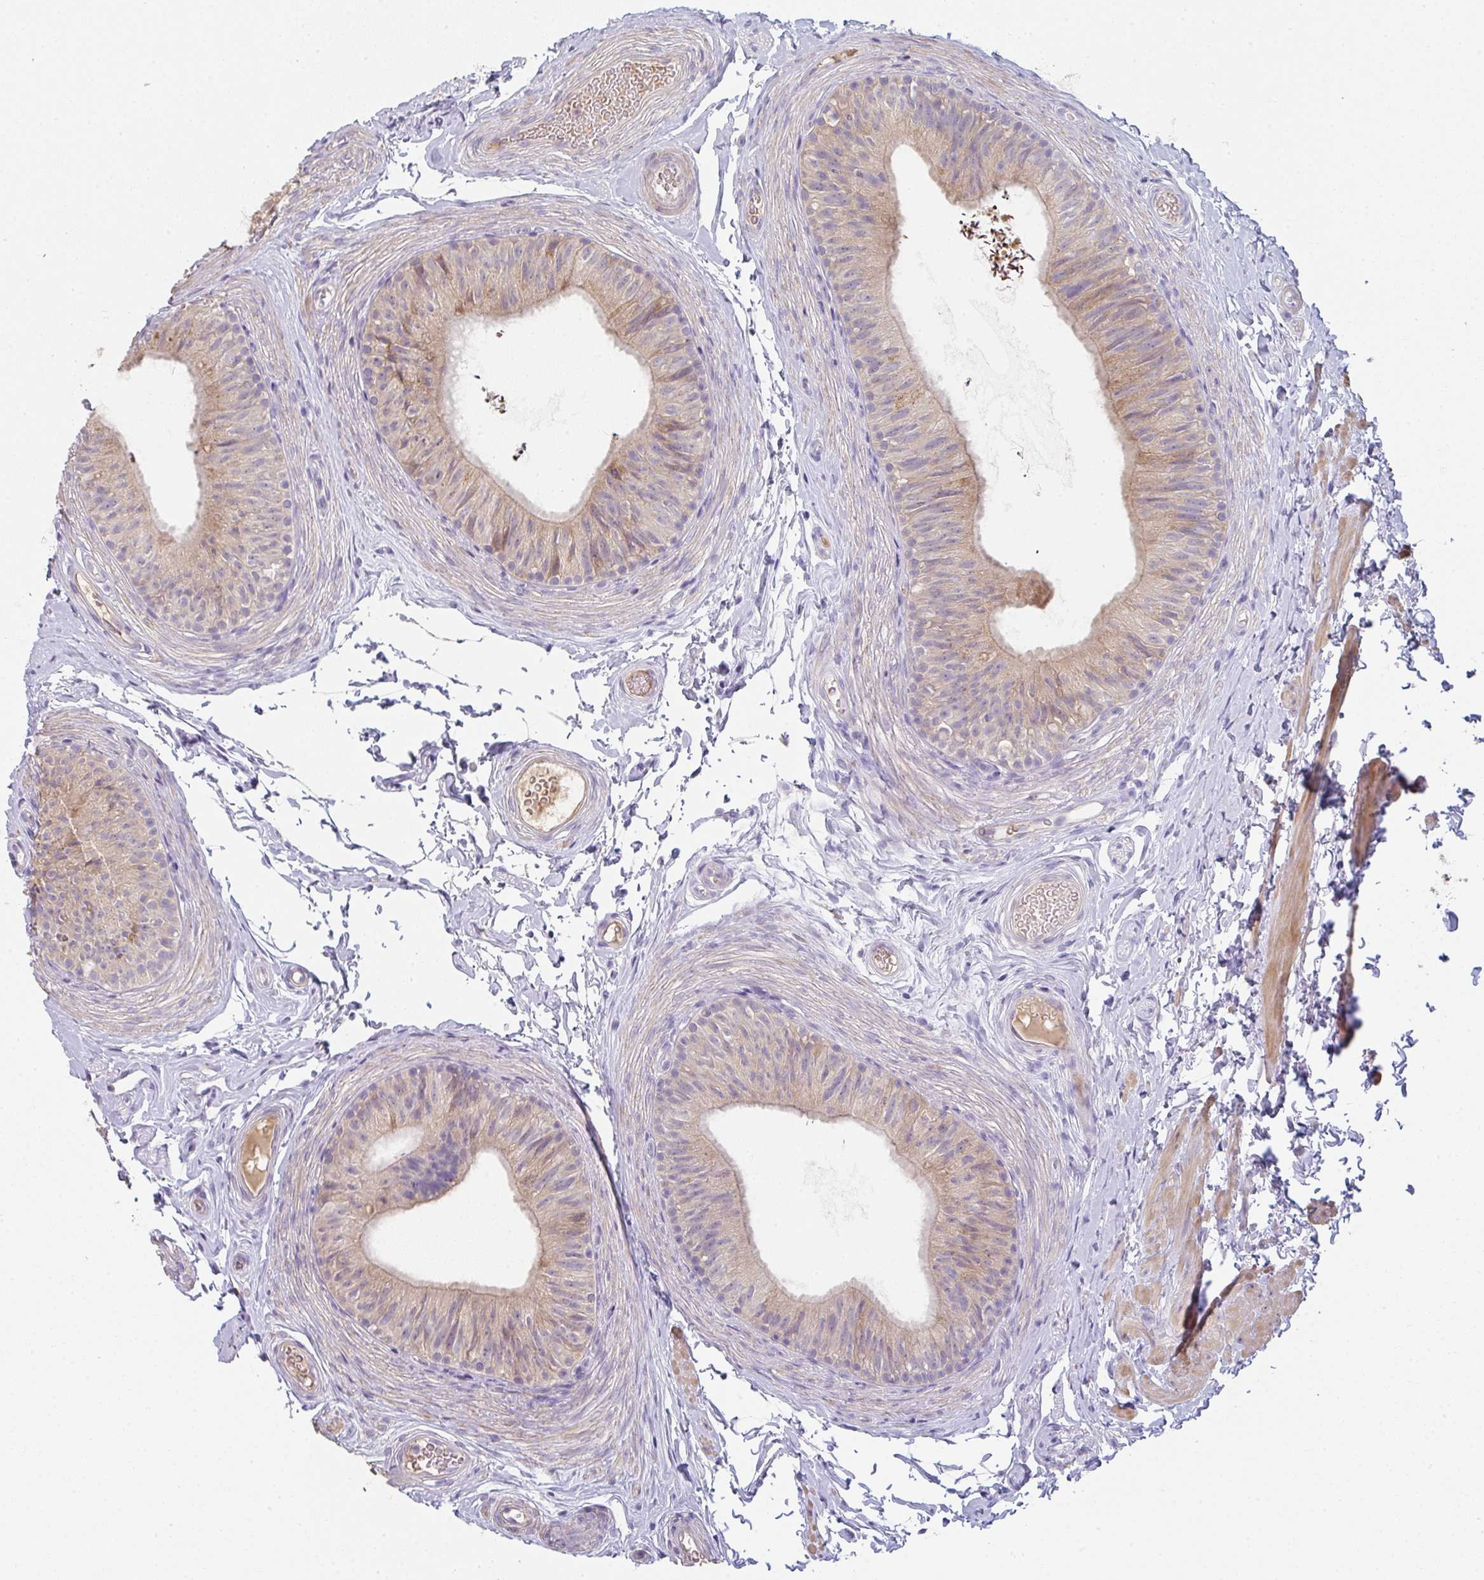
{"staining": {"intensity": "moderate", "quantity": ">75%", "location": "cytoplasmic/membranous"}, "tissue": "epididymis", "cell_type": "Glandular cells", "image_type": "normal", "snomed": [{"axis": "morphology", "description": "Normal tissue, NOS"}, {"axis": "topography", "description": "Epididymis, spermatic cord, NOS"}, {"axis": "topography", "description": "Epididymis"}, {"axis": "topography", "description": "Peripheral nerve tissue"}], "caption": "Normal epididymis exhibits moderate cytoplasmic/membranous positivity in about >75% of glandular cells.", "gene": "ZNF215", "patient": {"sex": "male", "age": 29}}